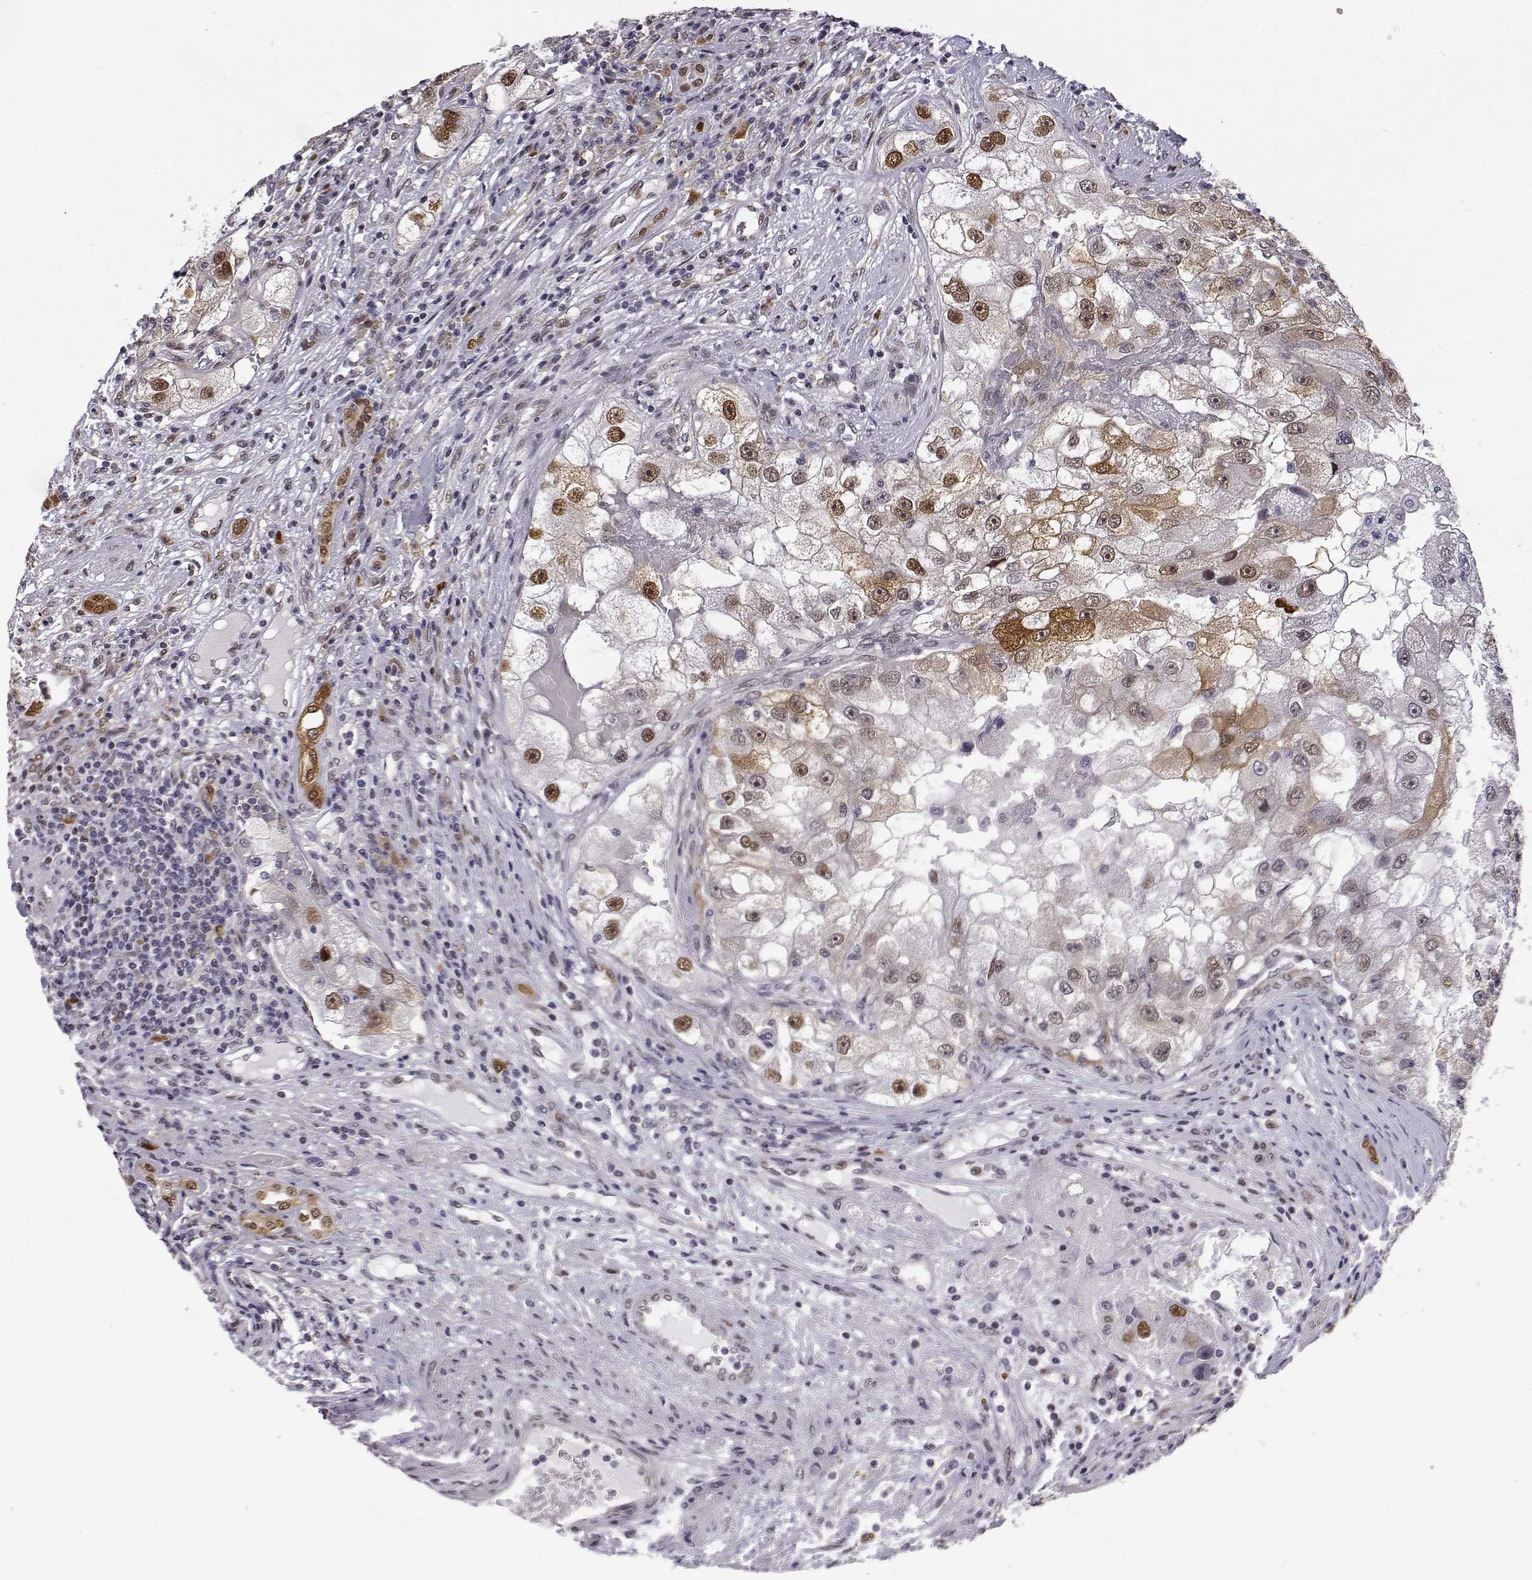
{"staining": {"intensity": "moderate", "quantity": "25%-75%", "location": "cytoplasmic/membranous,nuclear"}, "tissue": "renal cancer", "cell_type": "Tumor cells", "image_type": "cancer", "snomed": [{"axis": "morphology", "description": "Adenocarcinoma, NOS"}, {"axis": "topography", "description": "Kidney"}], "caption": "This image shows immunohistochemistry (IHC) staining of human adenocarcinoma (renal), with medium moderate cytoplasmic/membranous and nuclear staining in about 25%-75% of tumor cells.", "gene": "PHGDH", "patient": {"sex": "male", "age": 63}}